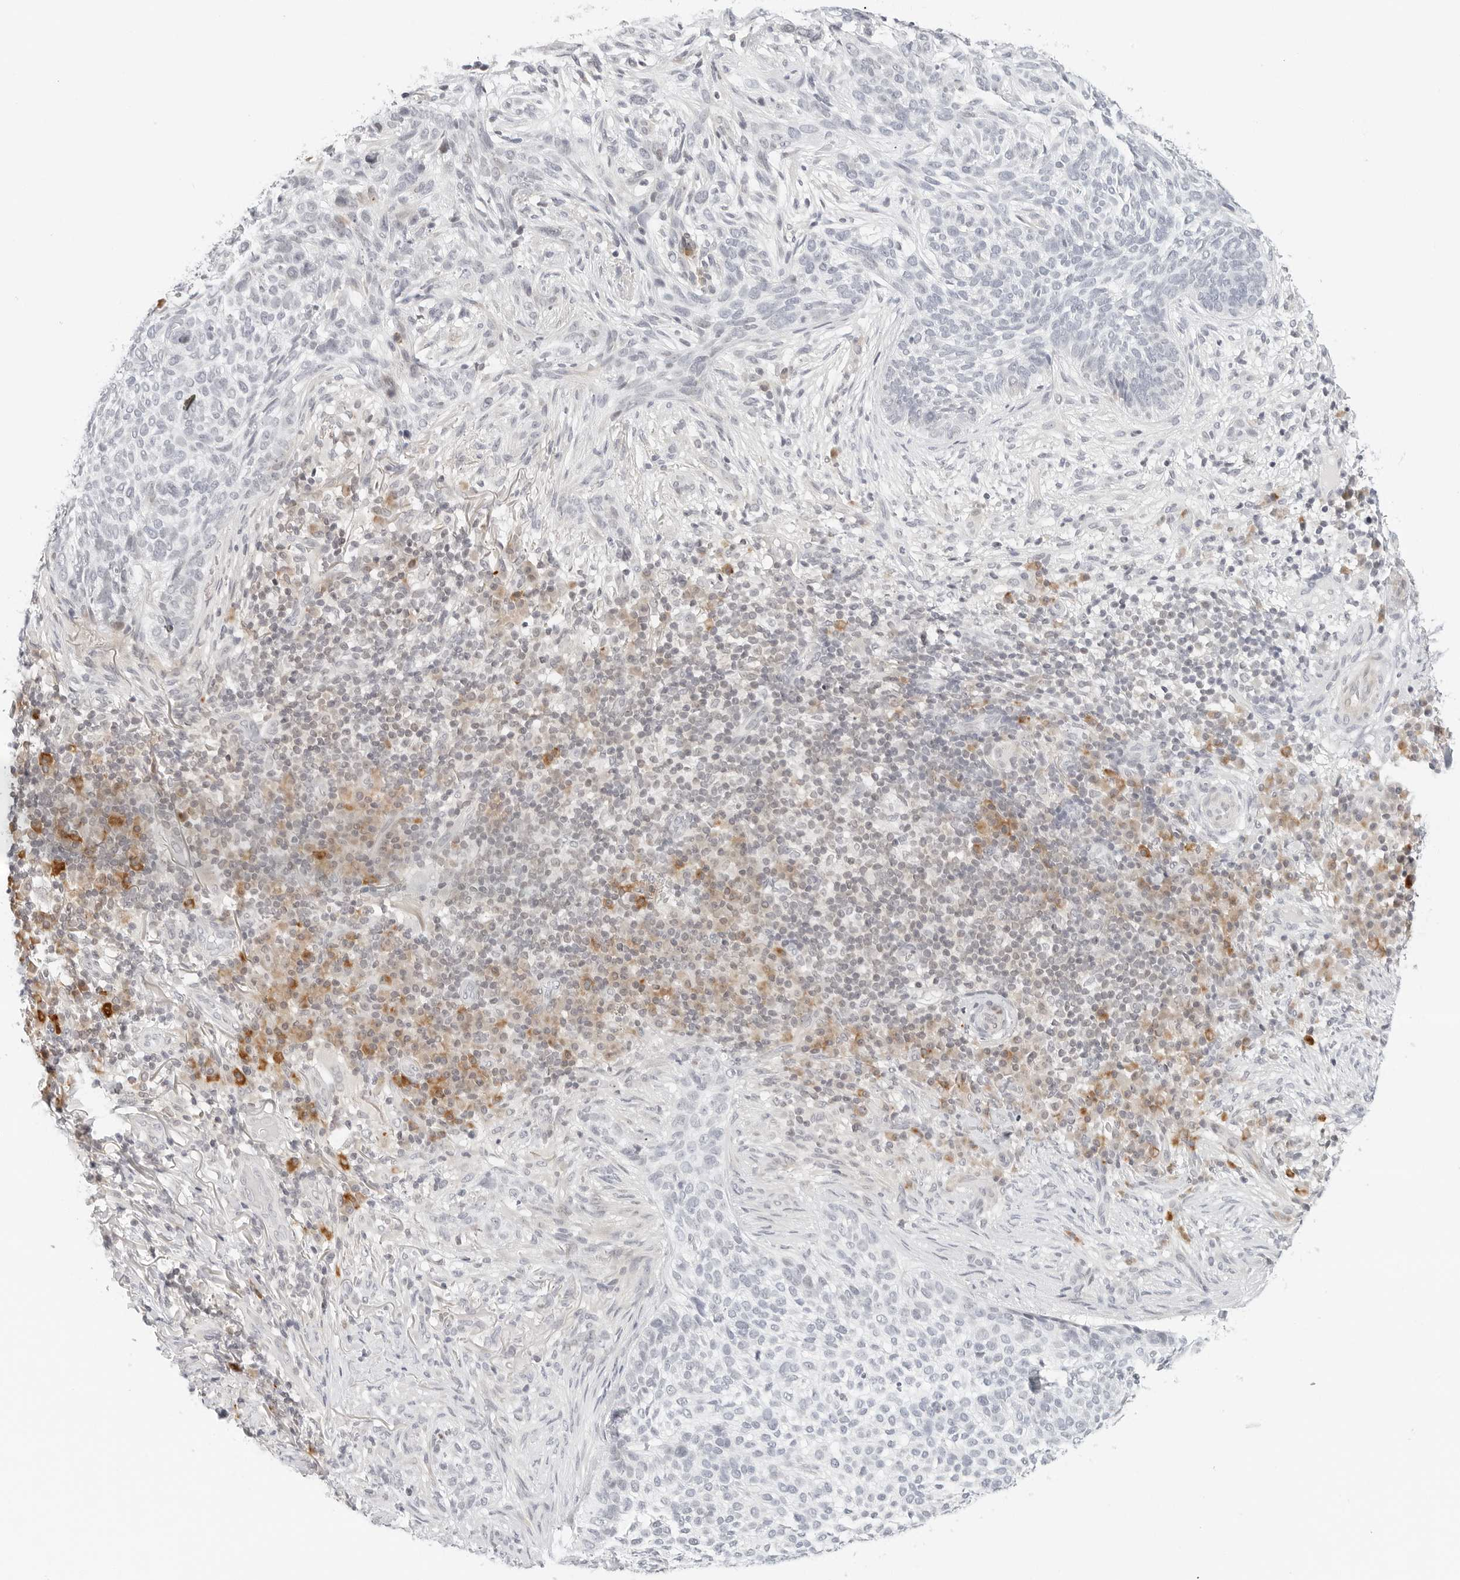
{"staining": {"intensity": "negative", "quantity": "none", "location": "none"}, "tissue": "skin cancer", "cell_type": "Tumor cells", "image_type": "cancer", "snomed": [{"axis": "morphology", "description": "Basal cell carcinoma"}, {"axis": "topography", "description": "Skin"}], "caption": "DAB immunohistochemical staining of skin cancer (basal cell carcinoma) reveals no significant positivity in tumor cells. Brightfield microscopy of immunohistochemistry stained with DAB (brown) and hematoxylin (blue), captured at high magnification.", "gene": "PARP10", "patient": {"sex": "female", "age": 64}}